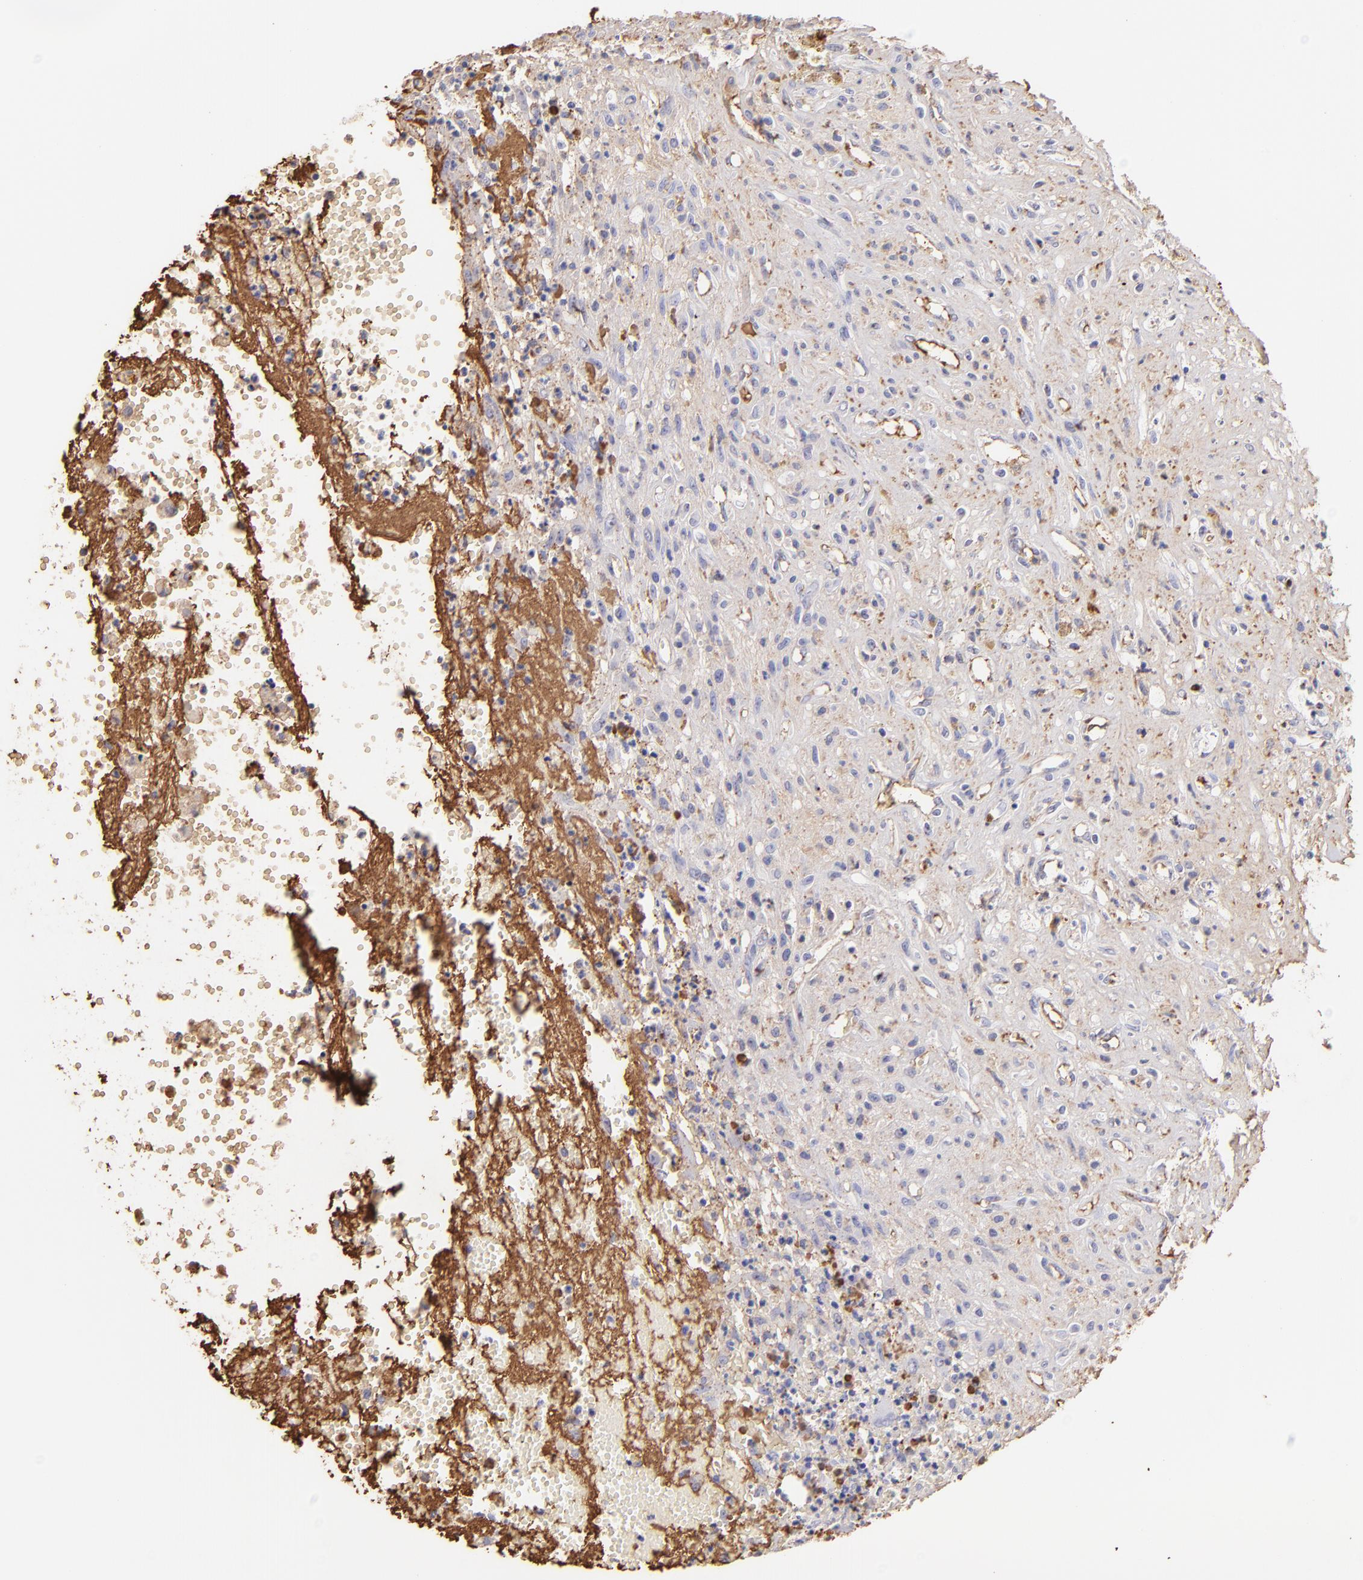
{"staining": {"intensity": "negative", "quantity": "none", "location": "none"}, "tissue": "glioma", "cell_type": "Tumor cells", "image_type": "cancer", "snomed": [{"axis": "morphology", "description": "Glioma, malignant, High grade"}, {"axis": "topography", "description": "Brain"}], "caption": "A micrograph of human glioma is negative for staining in tumor cells. (Immunohistochemistry, brightfield microscopy, high magnification).", "gene": "FGB", "patient": {"sex": "male", "age": 66}}